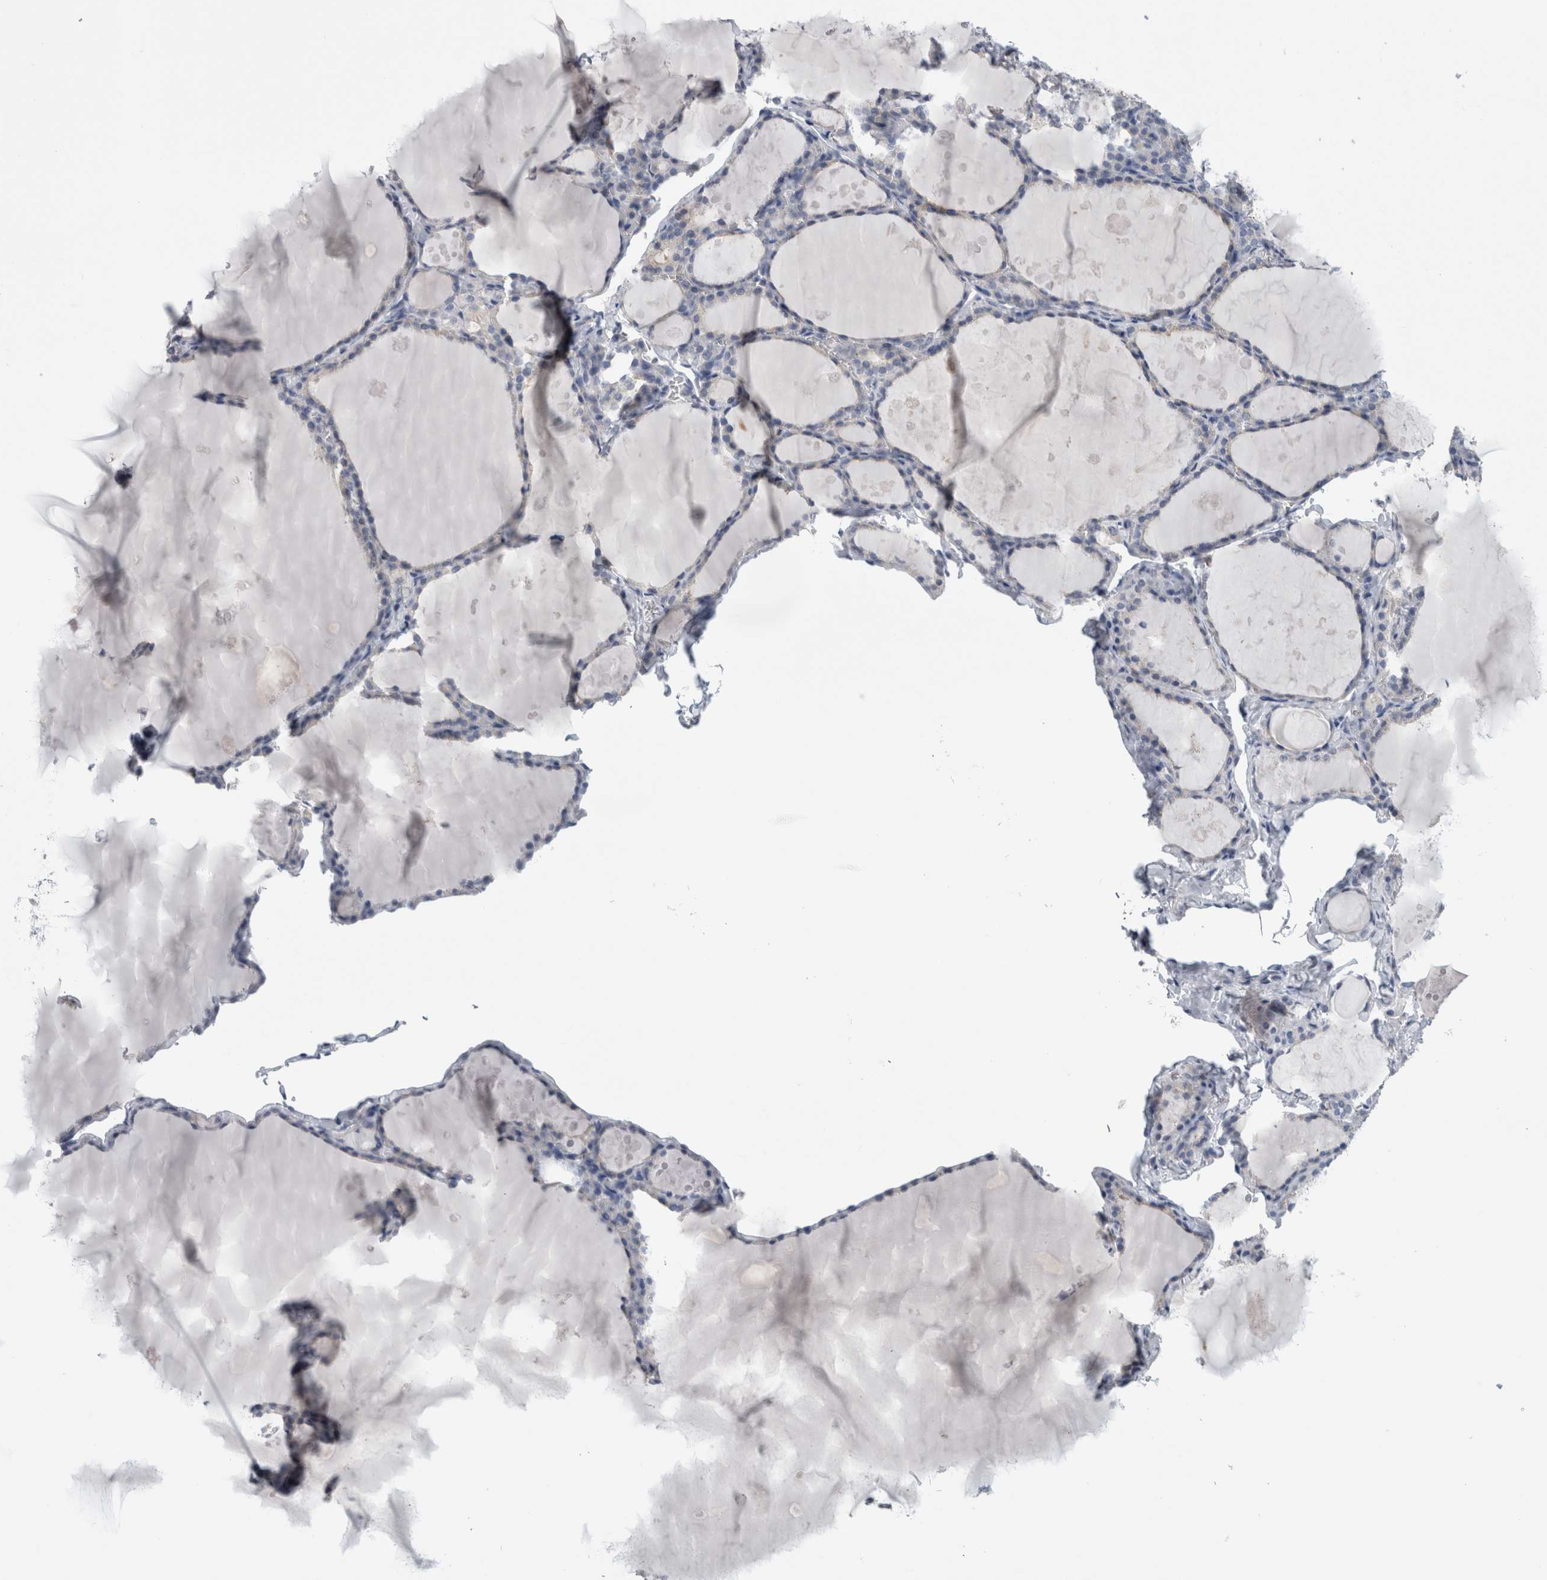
{"staining": {"intensity": "negative", "quantity": "none", "location": "none"}, "tissue": "thyroid gland", "cell_type": "Glandular cells", "image_type": "normal", "snomed": [{"axis": "morphology", "description": "Normal tissue, NOS"}, {"axis": "topography", "description": "Thyroid gland"}], "caption": "There is no significant positivity in glandular cells of thyroid gland.", "gene": "ANKFY1", "patient": {"sex": "male", "age": 56}}